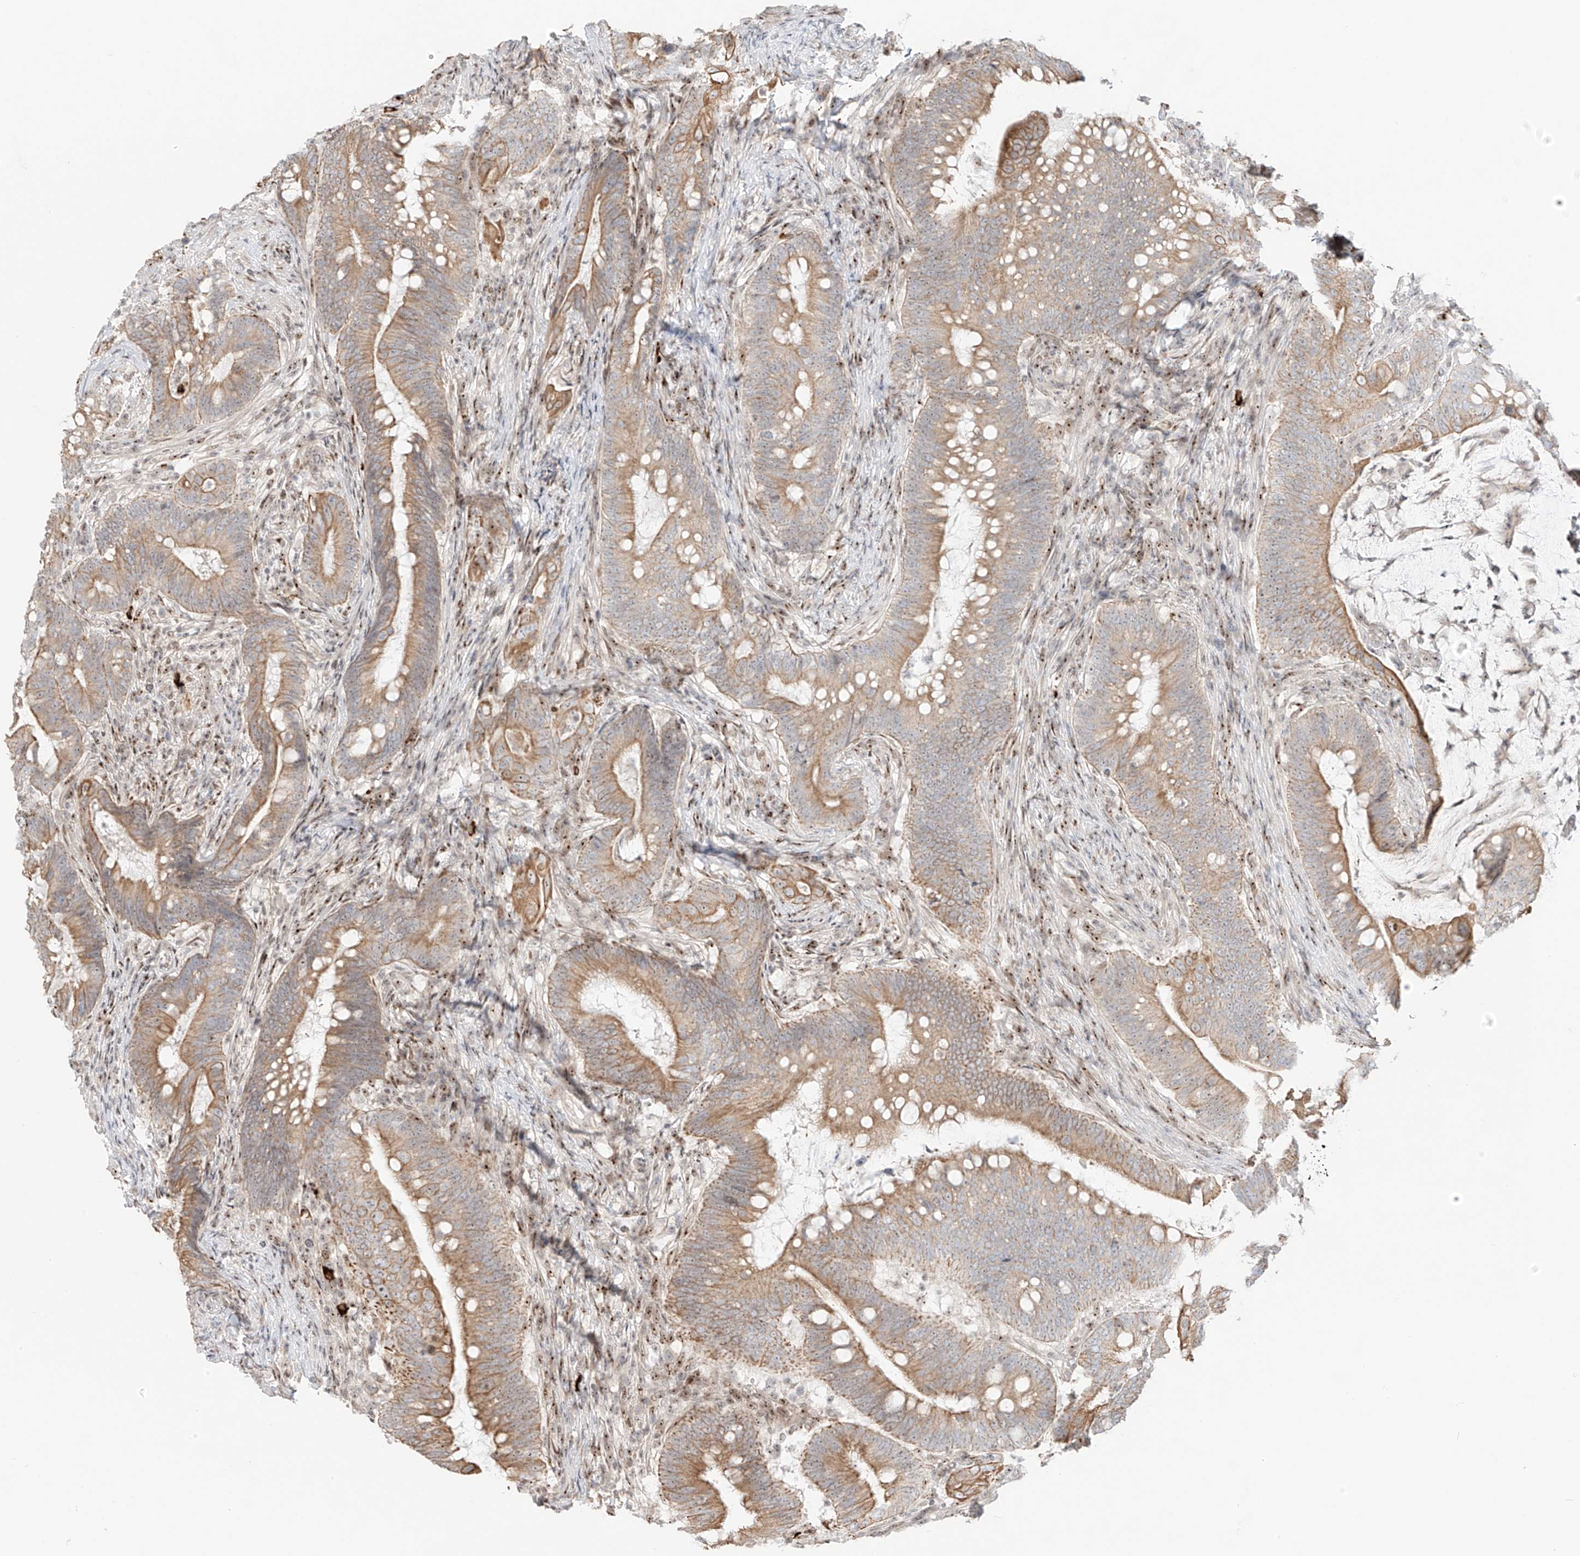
{"staining": {"intensity": "moderate", "quantity": ">75%", "location": "cytoplasmic/membranous"}, "tissue": "colorectal cancer", "cell_type": "Tumor cells", "image_type": "cancer", "snomed": [{"axis": "morphology", "description": "Adenocarcinoma, NOS"}, {"axis": "topography", "description": "Colon"}], "caption": "Protein expression analysis of human adenocarcinoma (colorectal) reveals moderate cytoplasmic/membranous staining in approximately >75% of tumor cells.", "gene": "ZNF512", "patient": {"sex": "female", "age": 66}}